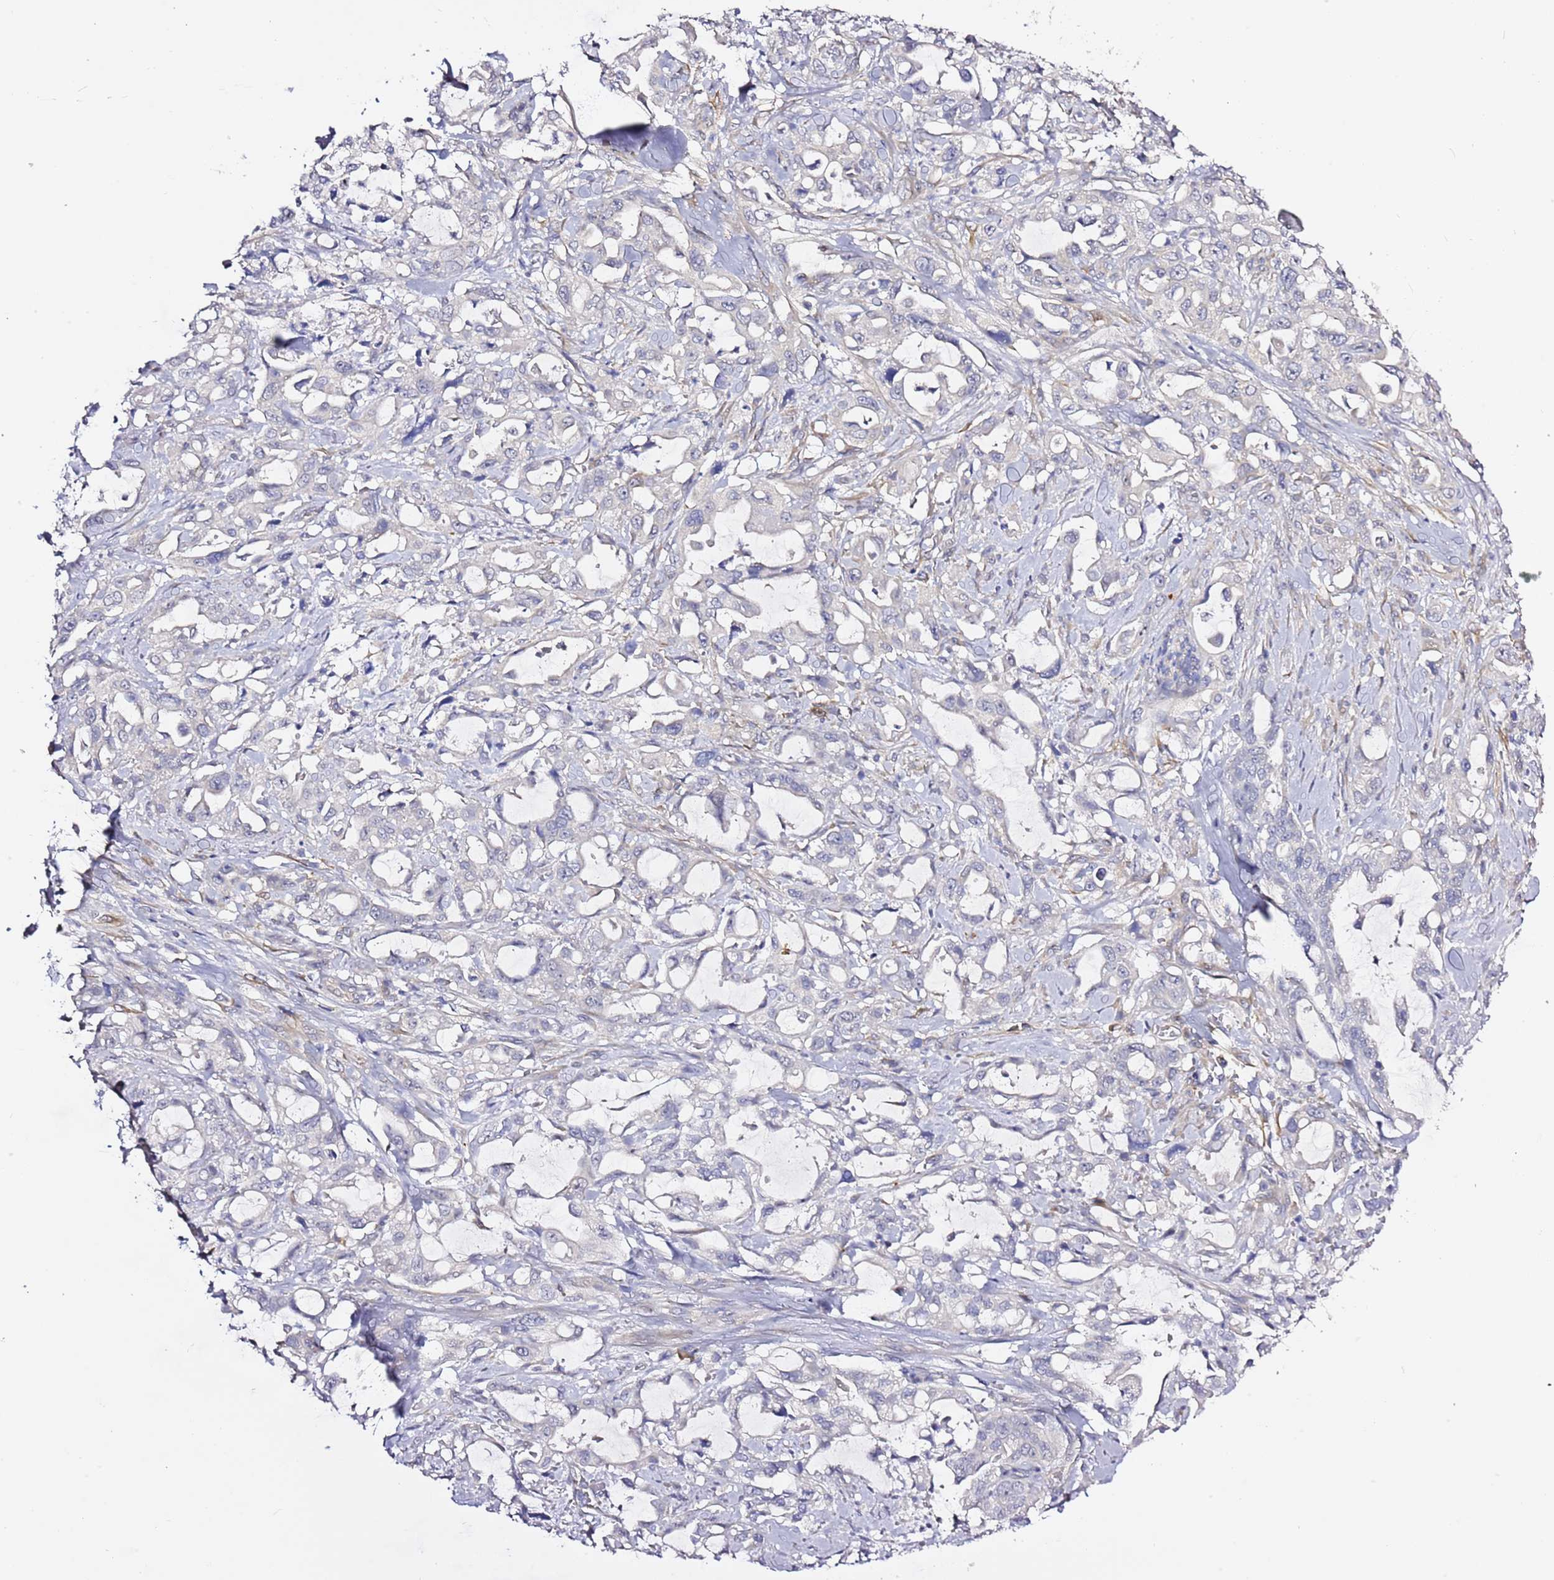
{"staining": {"intensity": "negative", "quantity": "none", "location": "none"}, "tissue": "pancreatic cancer", "cell_type": "Tumor cells", "image_type": "cancer", "snomed": [{"axis": "morphology", "description": "Adenocarcinoma, NOS"}, {"axis": "topography", "description": "Pancreas"}], "caption": "The immunohistochemistry micrograph has no significant staining in tumor cells of adenocarcinoma (pancreatic) tissue.", "gene": "RFK", "patient": {"sex": "female", "age": 61}}